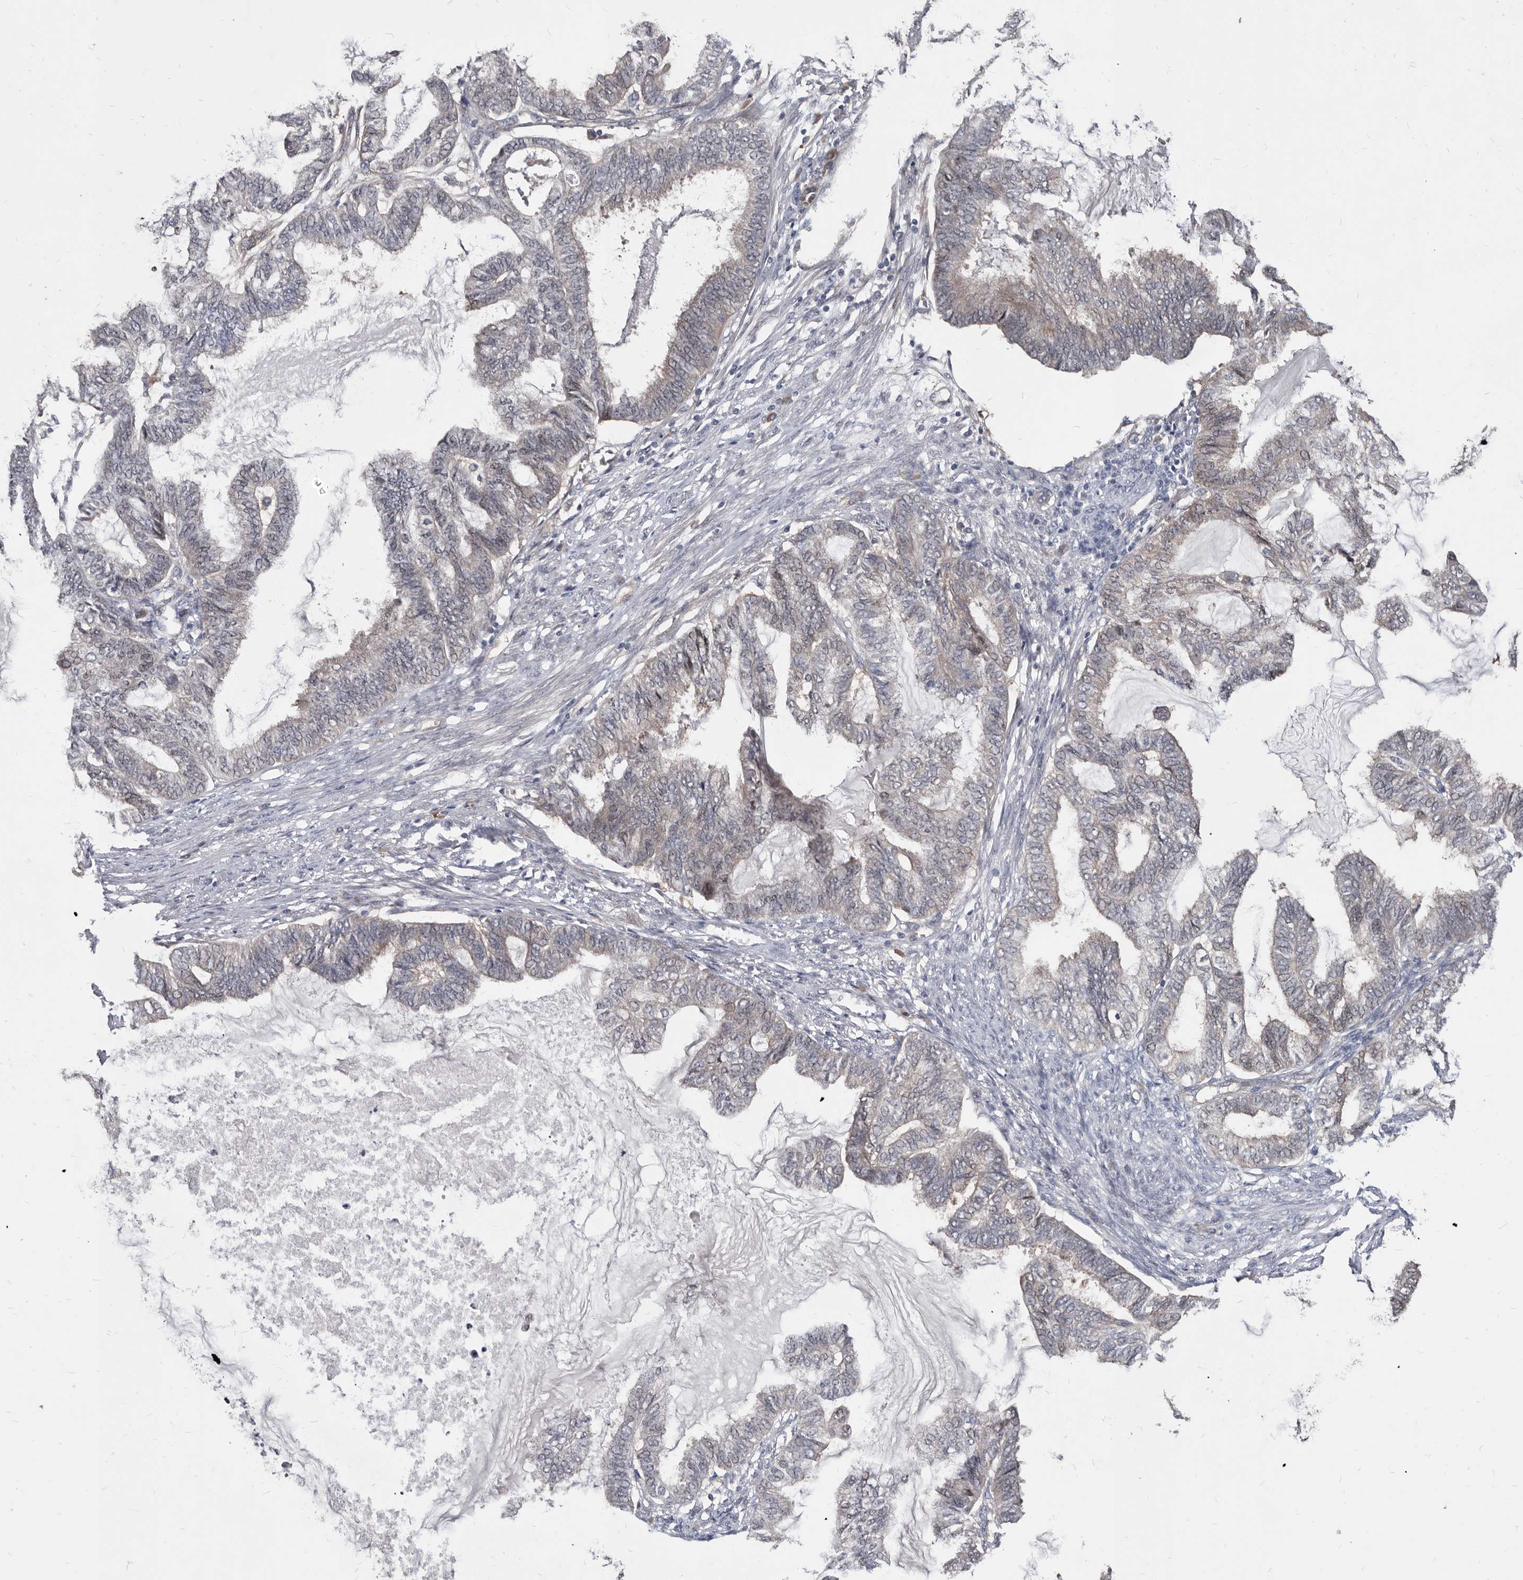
{"staining": {"intensity": "weak", "quantity": "<25%", "location": "cytoplasmic/membranous"}, "tissue": "endometrial cancer", "cell_type": "Tumor cells", "image_type": "cancer", "snomed": [{"axis": "morphology", "description": "Adenocarcinoma, NOS"}, {"axis": "topography", "description": "Endometrium"}], "caption": "Histopathology image shows no significant protein positivity in tumor cells of adenocarcinoma (endometrial).", "gene": "ABCF2", "patient": {"sex": "female", "age": 86}}